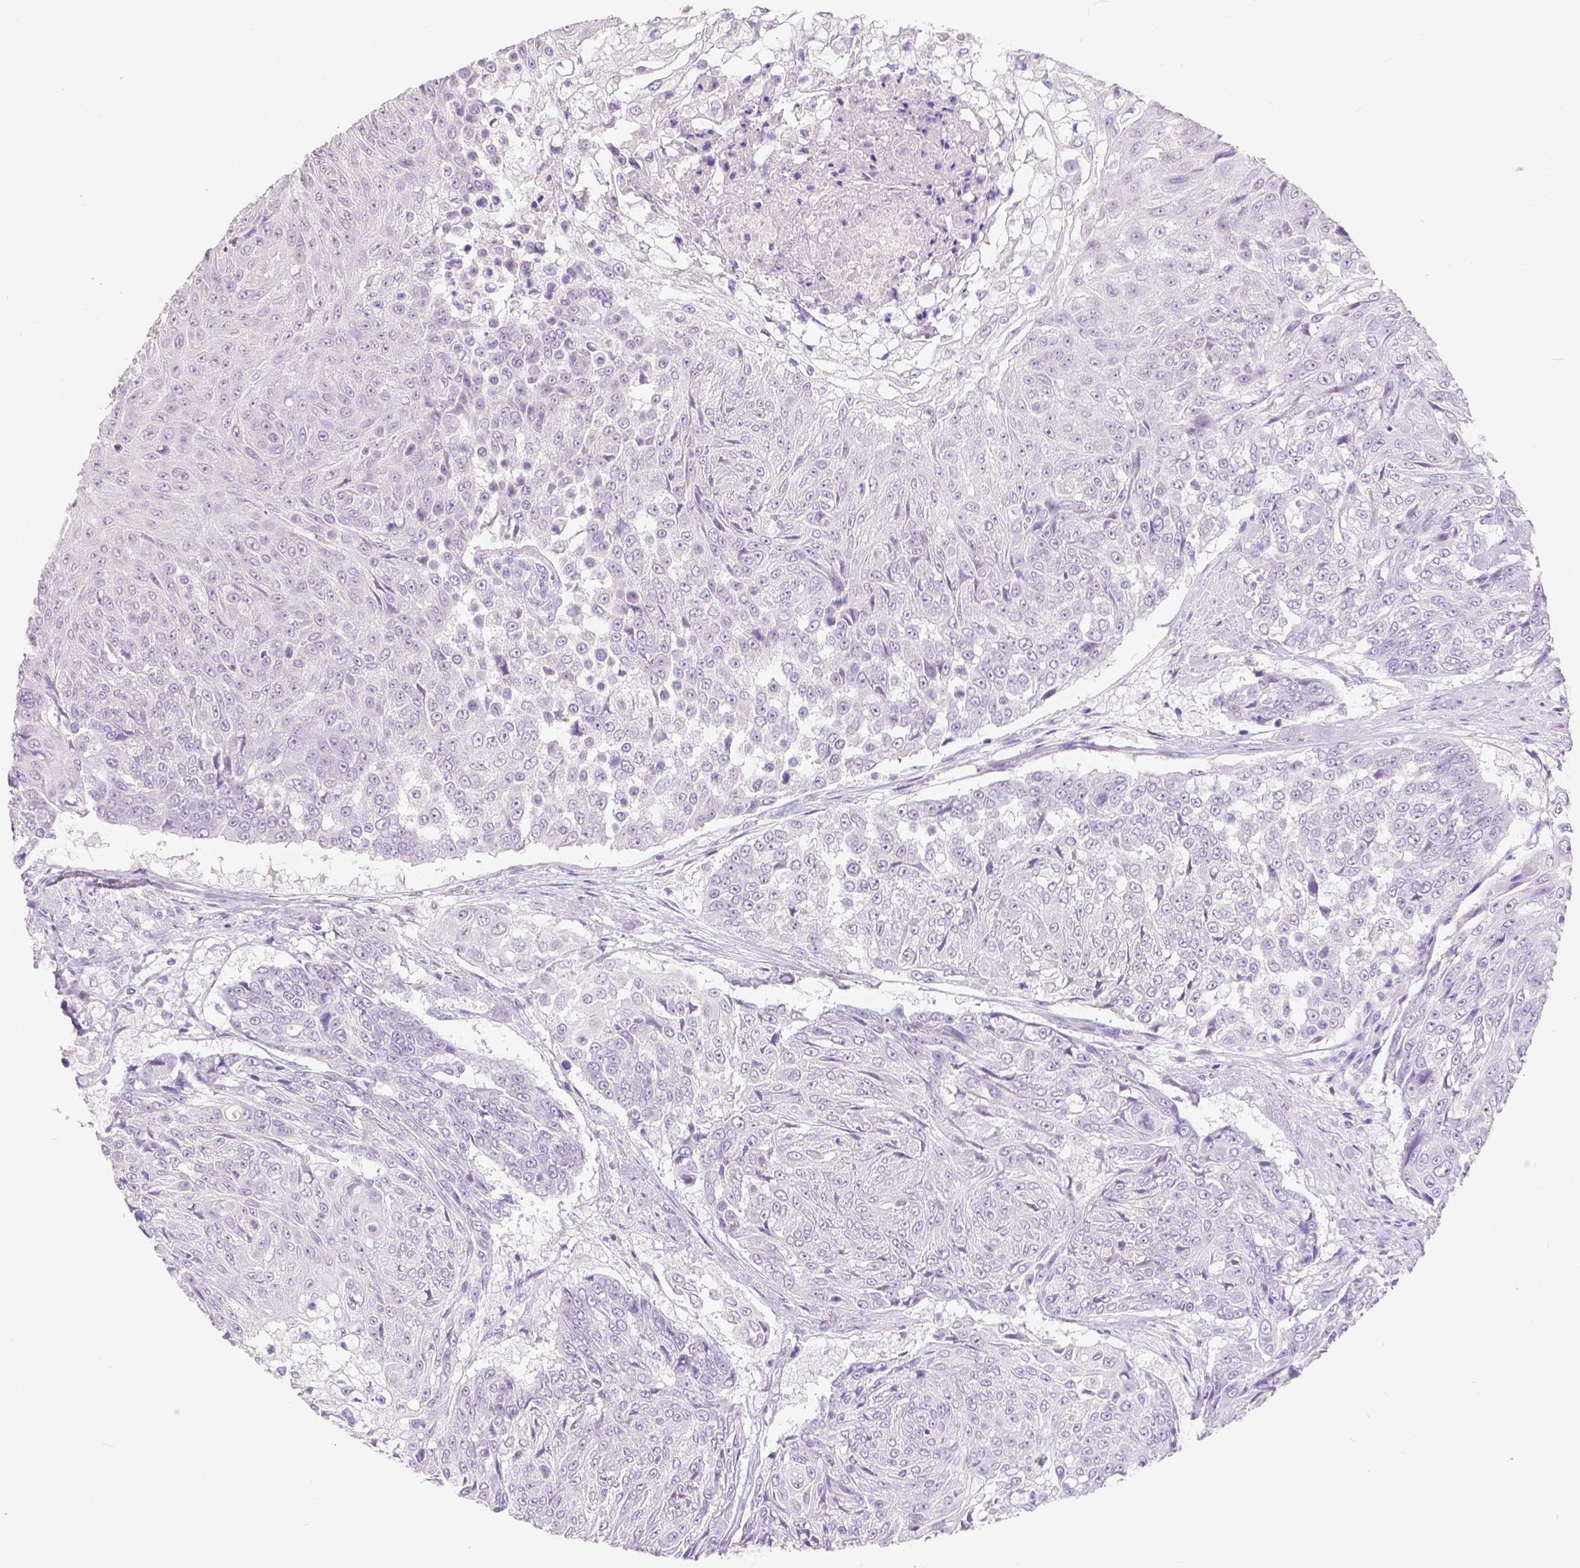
{"staining": {"intensity": "negative", "quantity": "none", "location": "none"}, "tissue": "urothelial cancer", "cell_type": "Tumor cells", "image_type": "cancer", "snomed": [{"axis": "morphology", "description": "Urothelial carcinoma, High grade"}, {"axis": "topography", "description": "Urinary bladder"}], "caption": "Urothelial cancer stained for a protein using immunohistochemistry (IHC) shows no positivity tumor cells.", "gene": "HNF1B", "patient": {"sex": "female", "age": 63}}